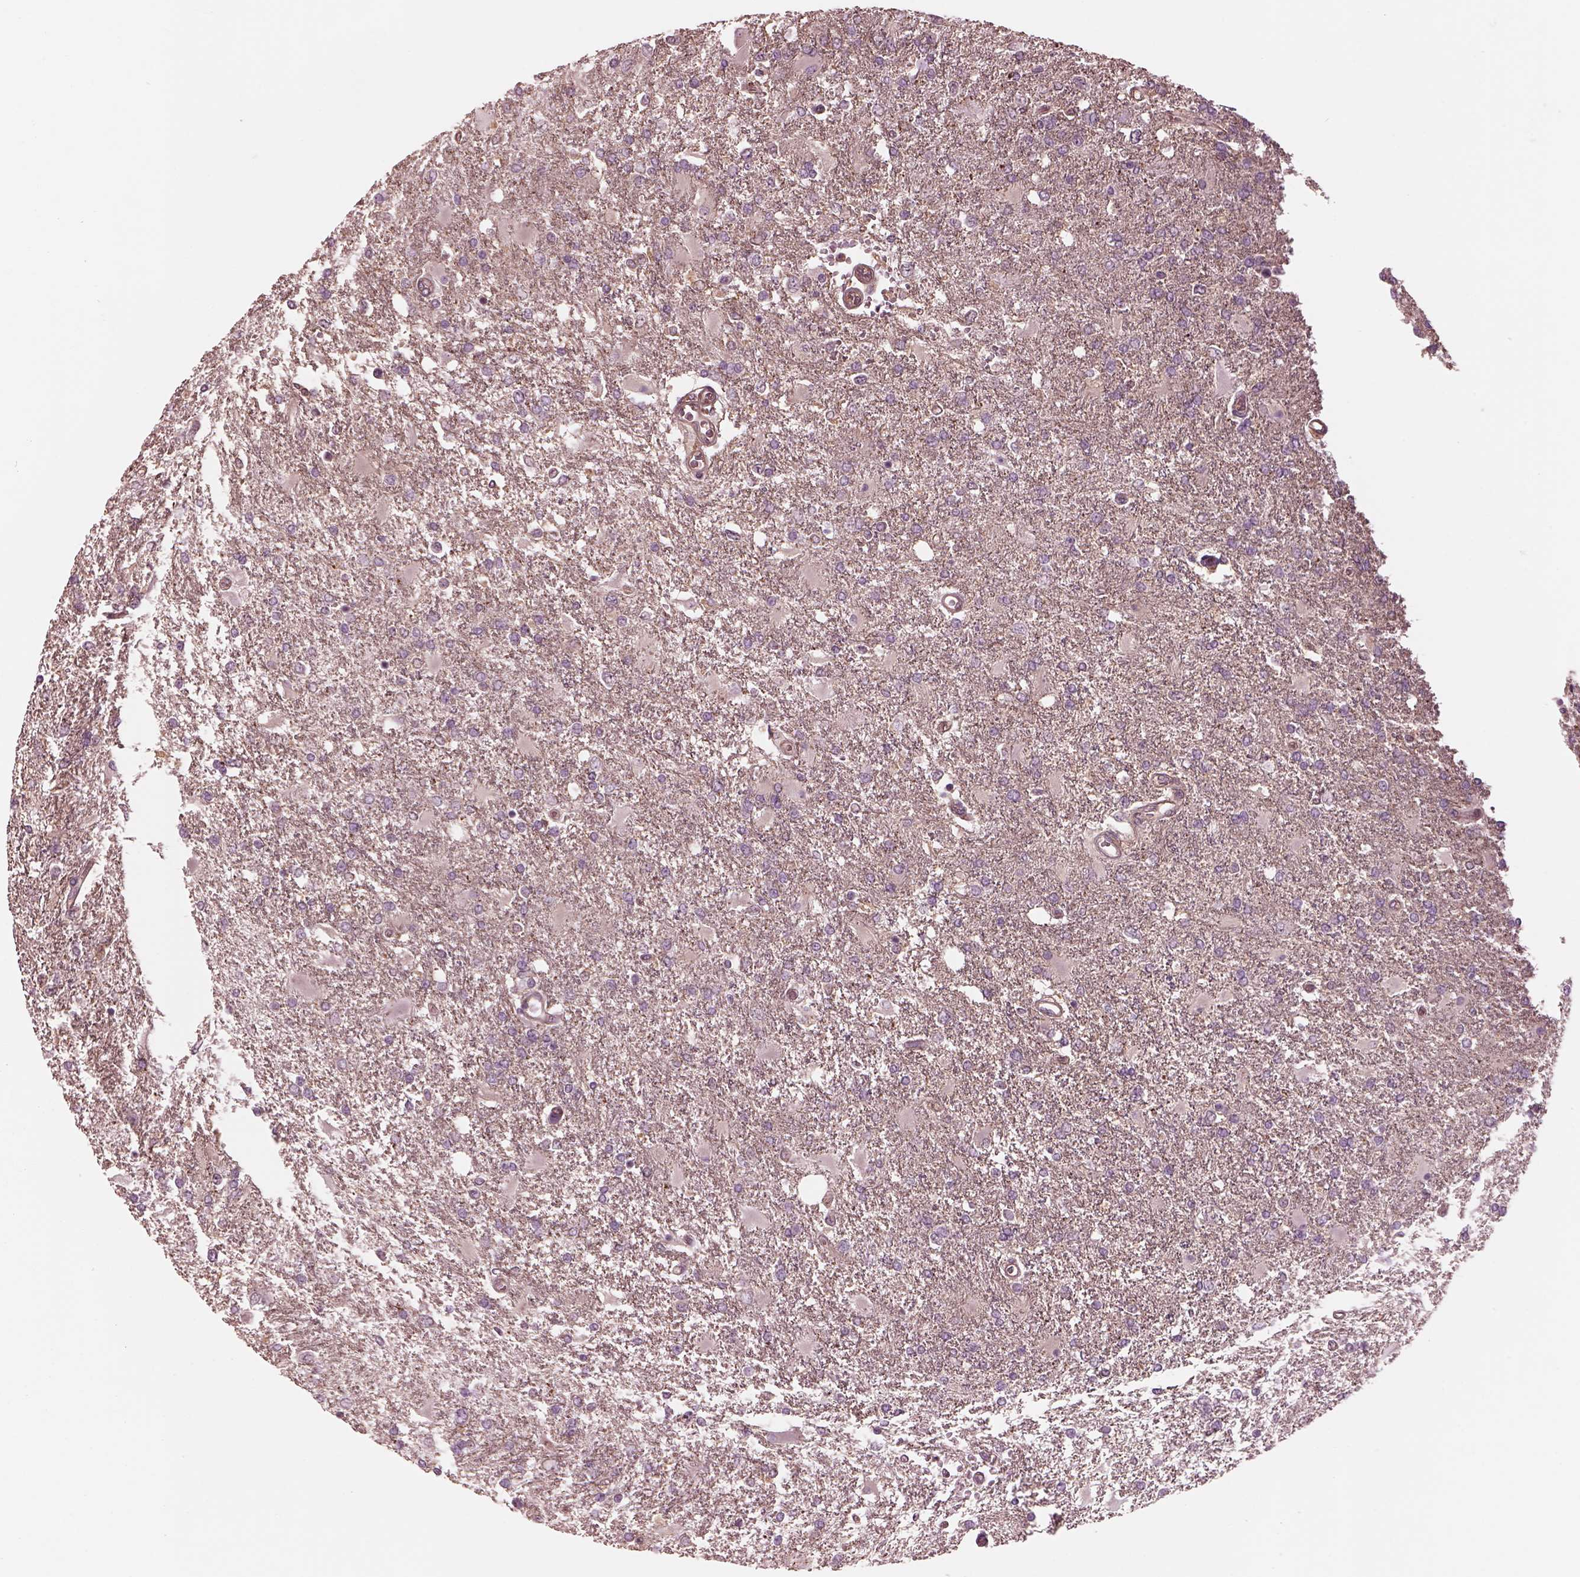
{"staining": {"intensity": "negative", "quantity": "none", "location": "none"}, "tissue": "glioma", "cell_type": "Tumor cells", "image_type": "cancer", "snomed": [{"axis": "morphology", "description": "Glioma, malignant, High grade"}, {"axis": "topography", "description": "Cerebral cortex"}], "caption": "Immunohistochemistry (IHC) photomicrograph of neoplastic tissue: glioma stained with DAB (3,3'-diaminobenzidine) exhibits no significant protein staining in tumor cells. (DAB (3,3'-diaminobenzidine) immunohistochemistry with hematoxylin counter stain).", "gene": "STK33", "patient": {"sex": "male", "age": 79}}